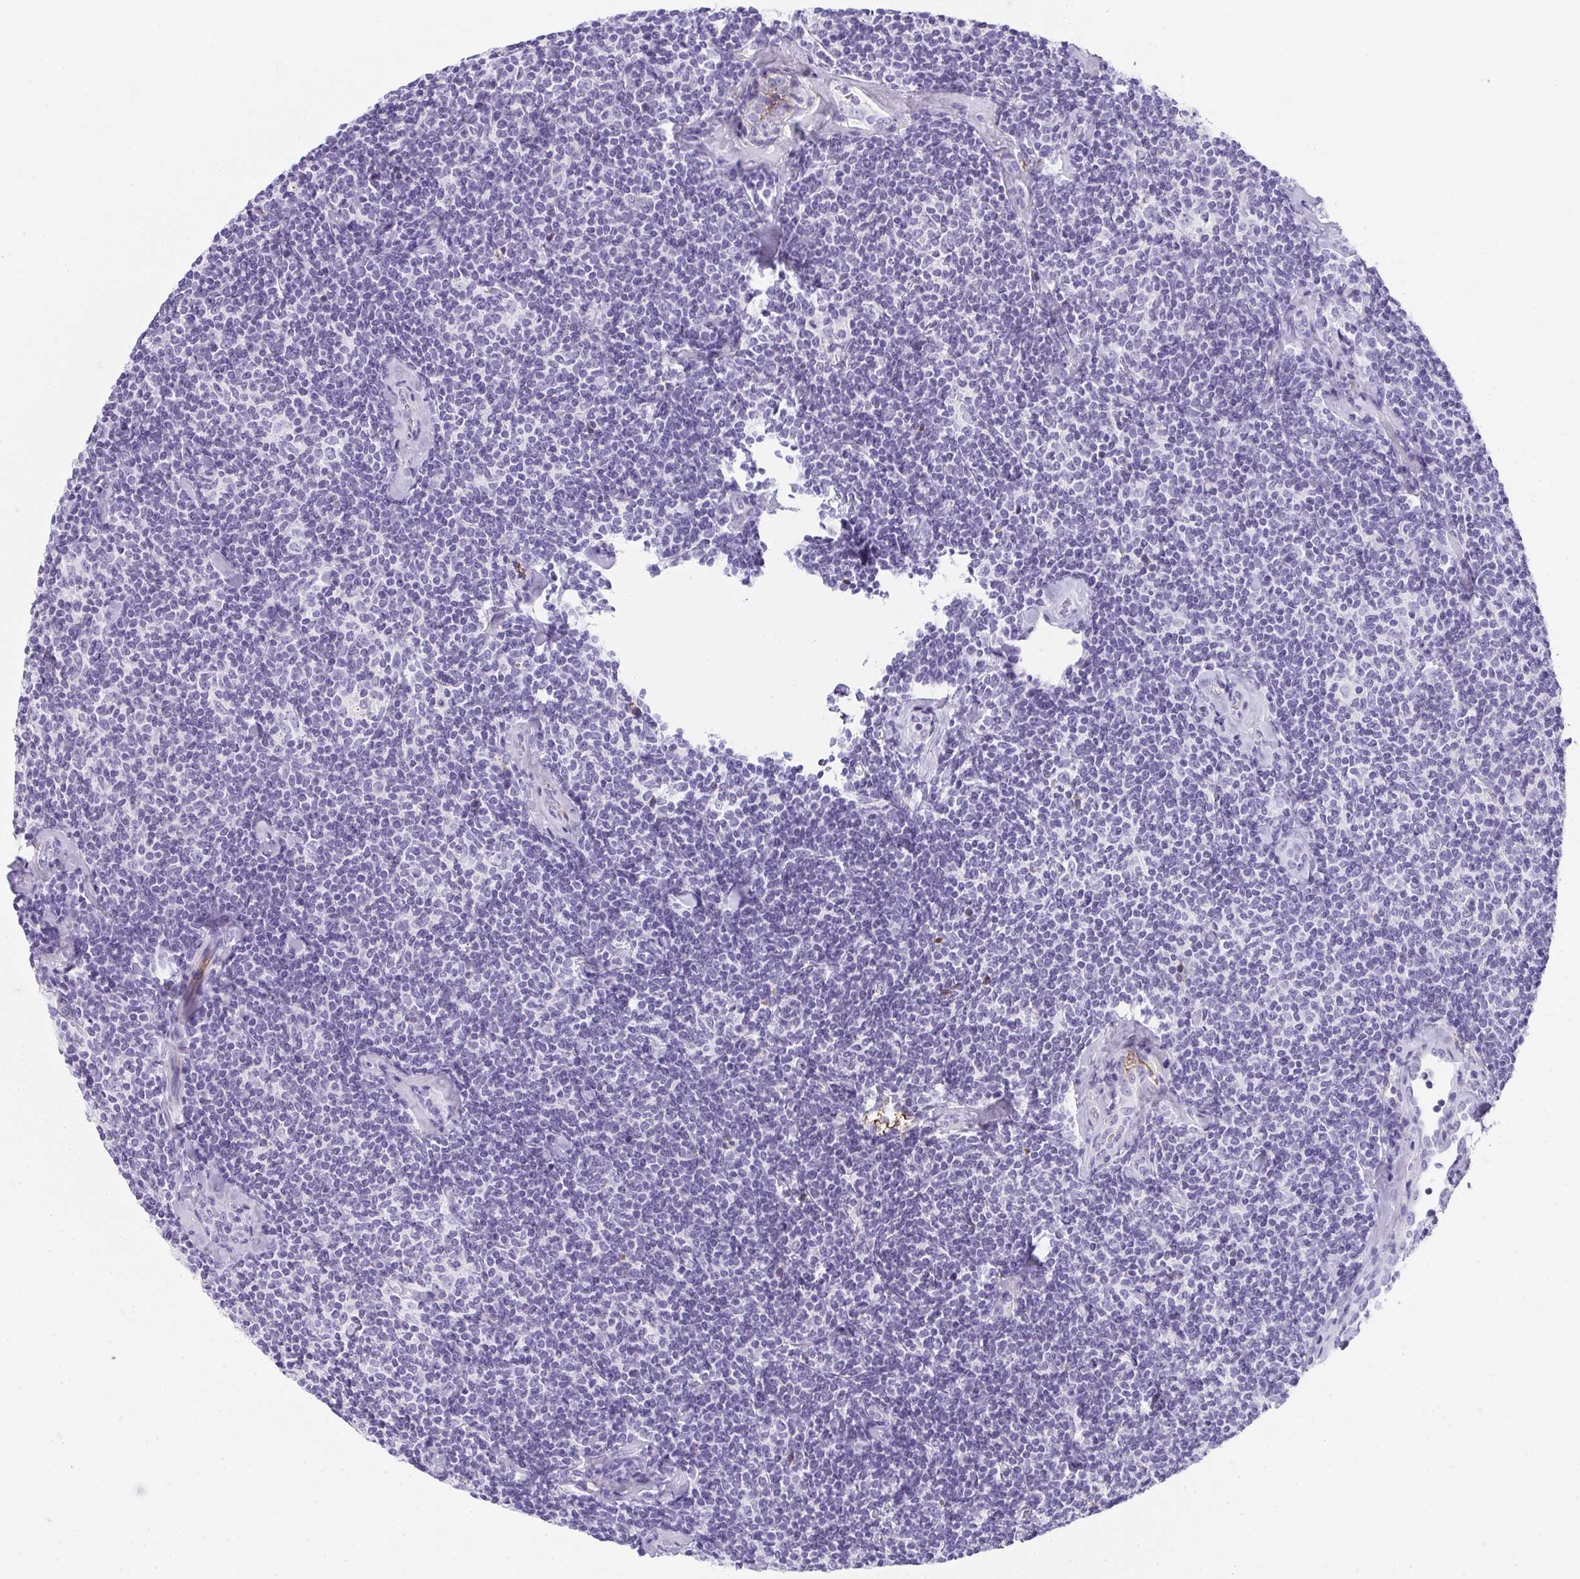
{"staining": {"intensity": "negative", "quantity": "none", "location": "none"}, "tissue": "lymphoma", "cell_type": "Tumor cells", "image_type": "cancer", "snomed": [{"axis": "morphology", "description": "Malignant lymphoma, non-Hodgkin's type, Low grade"}, {"axis": "topography", "description": "Lymph node"}], "caption": "This photomicrograph is of low-grade malignant lymphoma, non-Hodgkin's type stained with IHC to label a protein in brown with the nuclei are counter-stained blue. There is no positivity in tumor cells.", "gene": "ZSWIM3", "patient": {"sex": "female", "age": 56}}